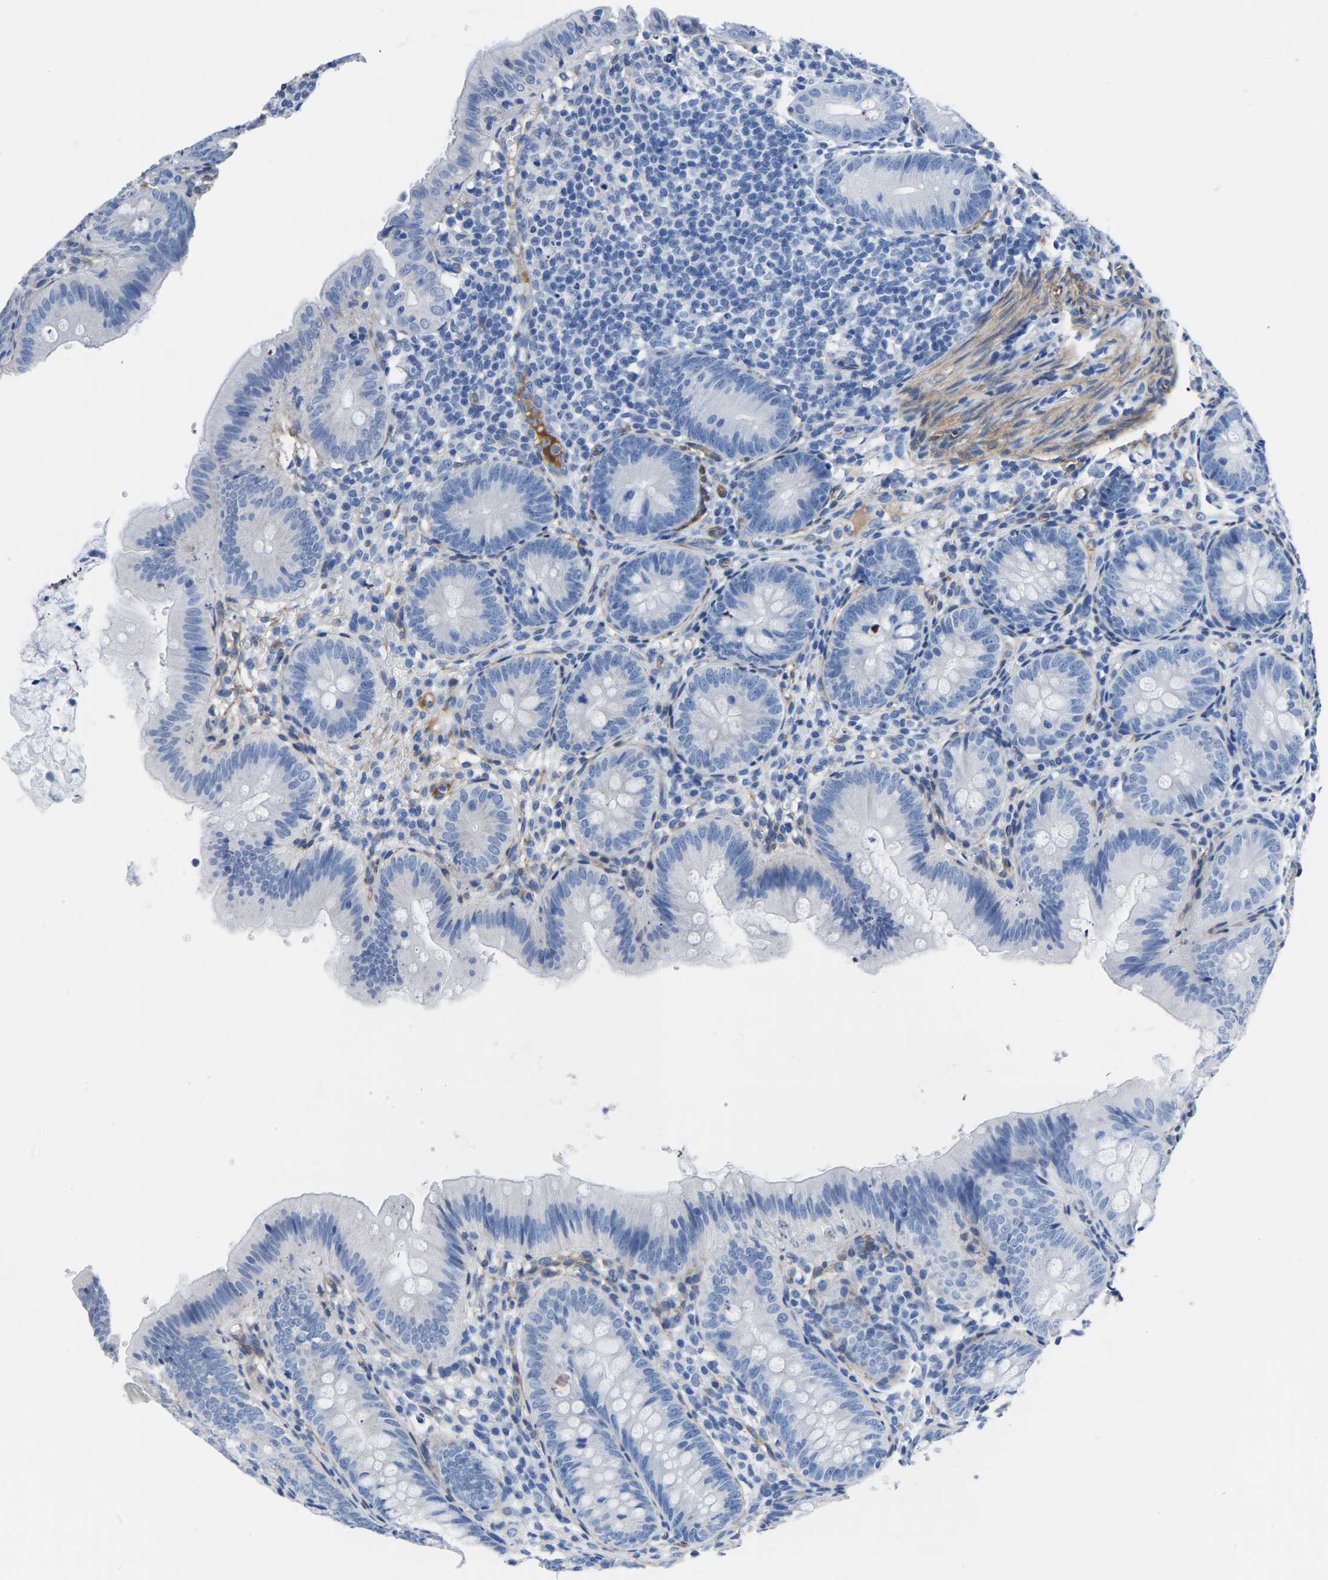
{"staining": {"intensity": "negative", "quantity": "none", "location": "none"}, "tissue": "appendix", "cell_type": "Glandular cells", "image_type": "normal", "snomed": [{"axis": "morphology", "description": "Normal tissue, NOS"}, {"axis": "topography", "description": "Appendix"}], "caption": "Immunohistochemical staining of normal human appendix reveals no significant positivity in glandular cells.", "gene": "SLC45A3", "patient": {"sex": "male", "age": 1}}